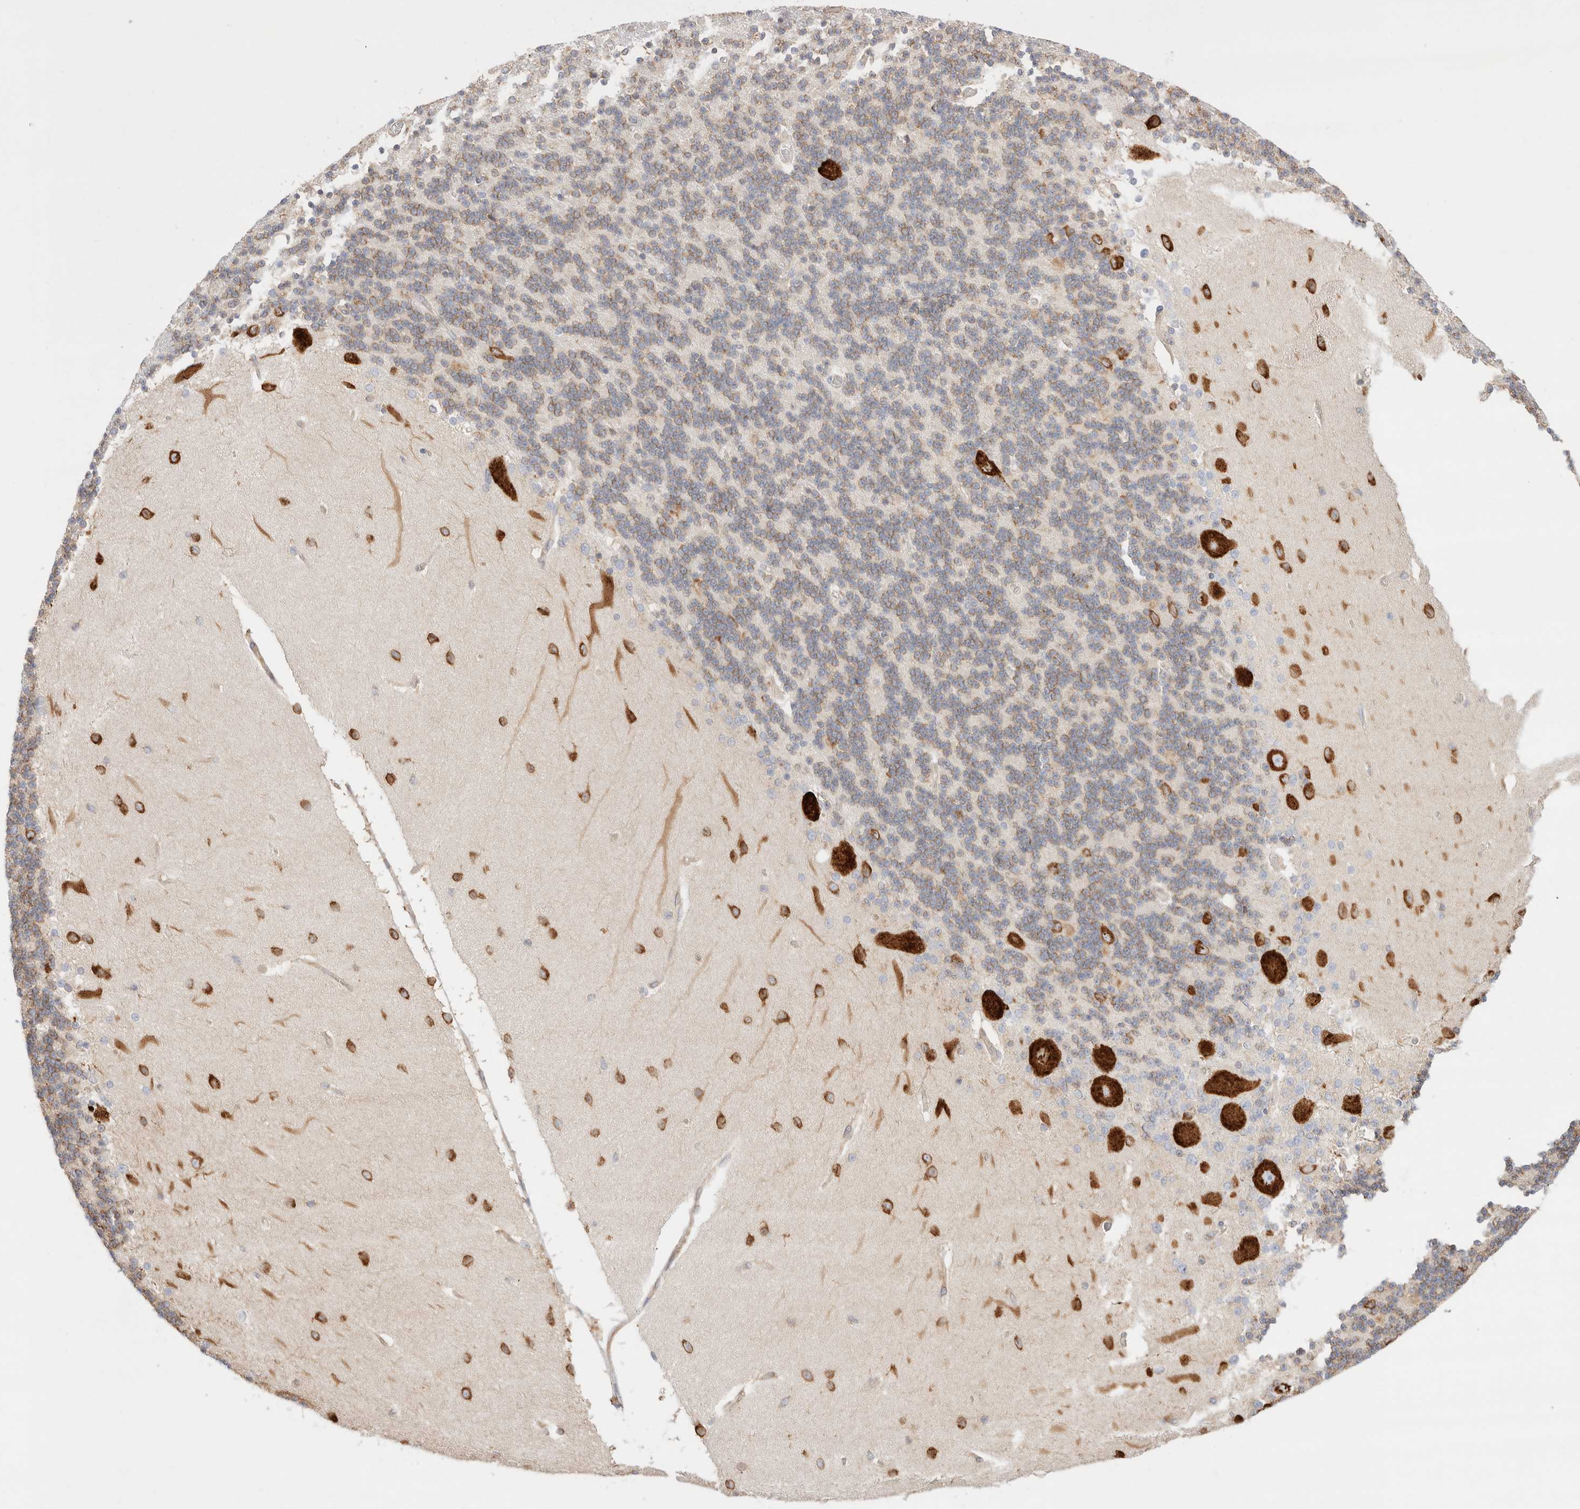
{"staining": {"intensity": "moderate", "quantity": ">75%", "location": "cytoplasmic/membranous"}, "tissue": "cerebellum", "cell_type": "Cells in granular layer", "image_type": "normal", "snomed": [{"axis": "morphology", "description": "Normal tissue, NOS"}, {"axis": "topography", "description": "Cerebellum"}], "caption": "Immunohistochemistry (IHC) histopathology image of benign cerebellum: cerebellum stained using immunohistochemistry exhibits medium levels of moderate protein expression localized specifically in the cytoplasmic/membranous of cells in granular layer, appearing as a cytoplasmic/membranous brown color.", "gene": "ZC2HC1A", "patient": {"sex": "female", "age": 54}}